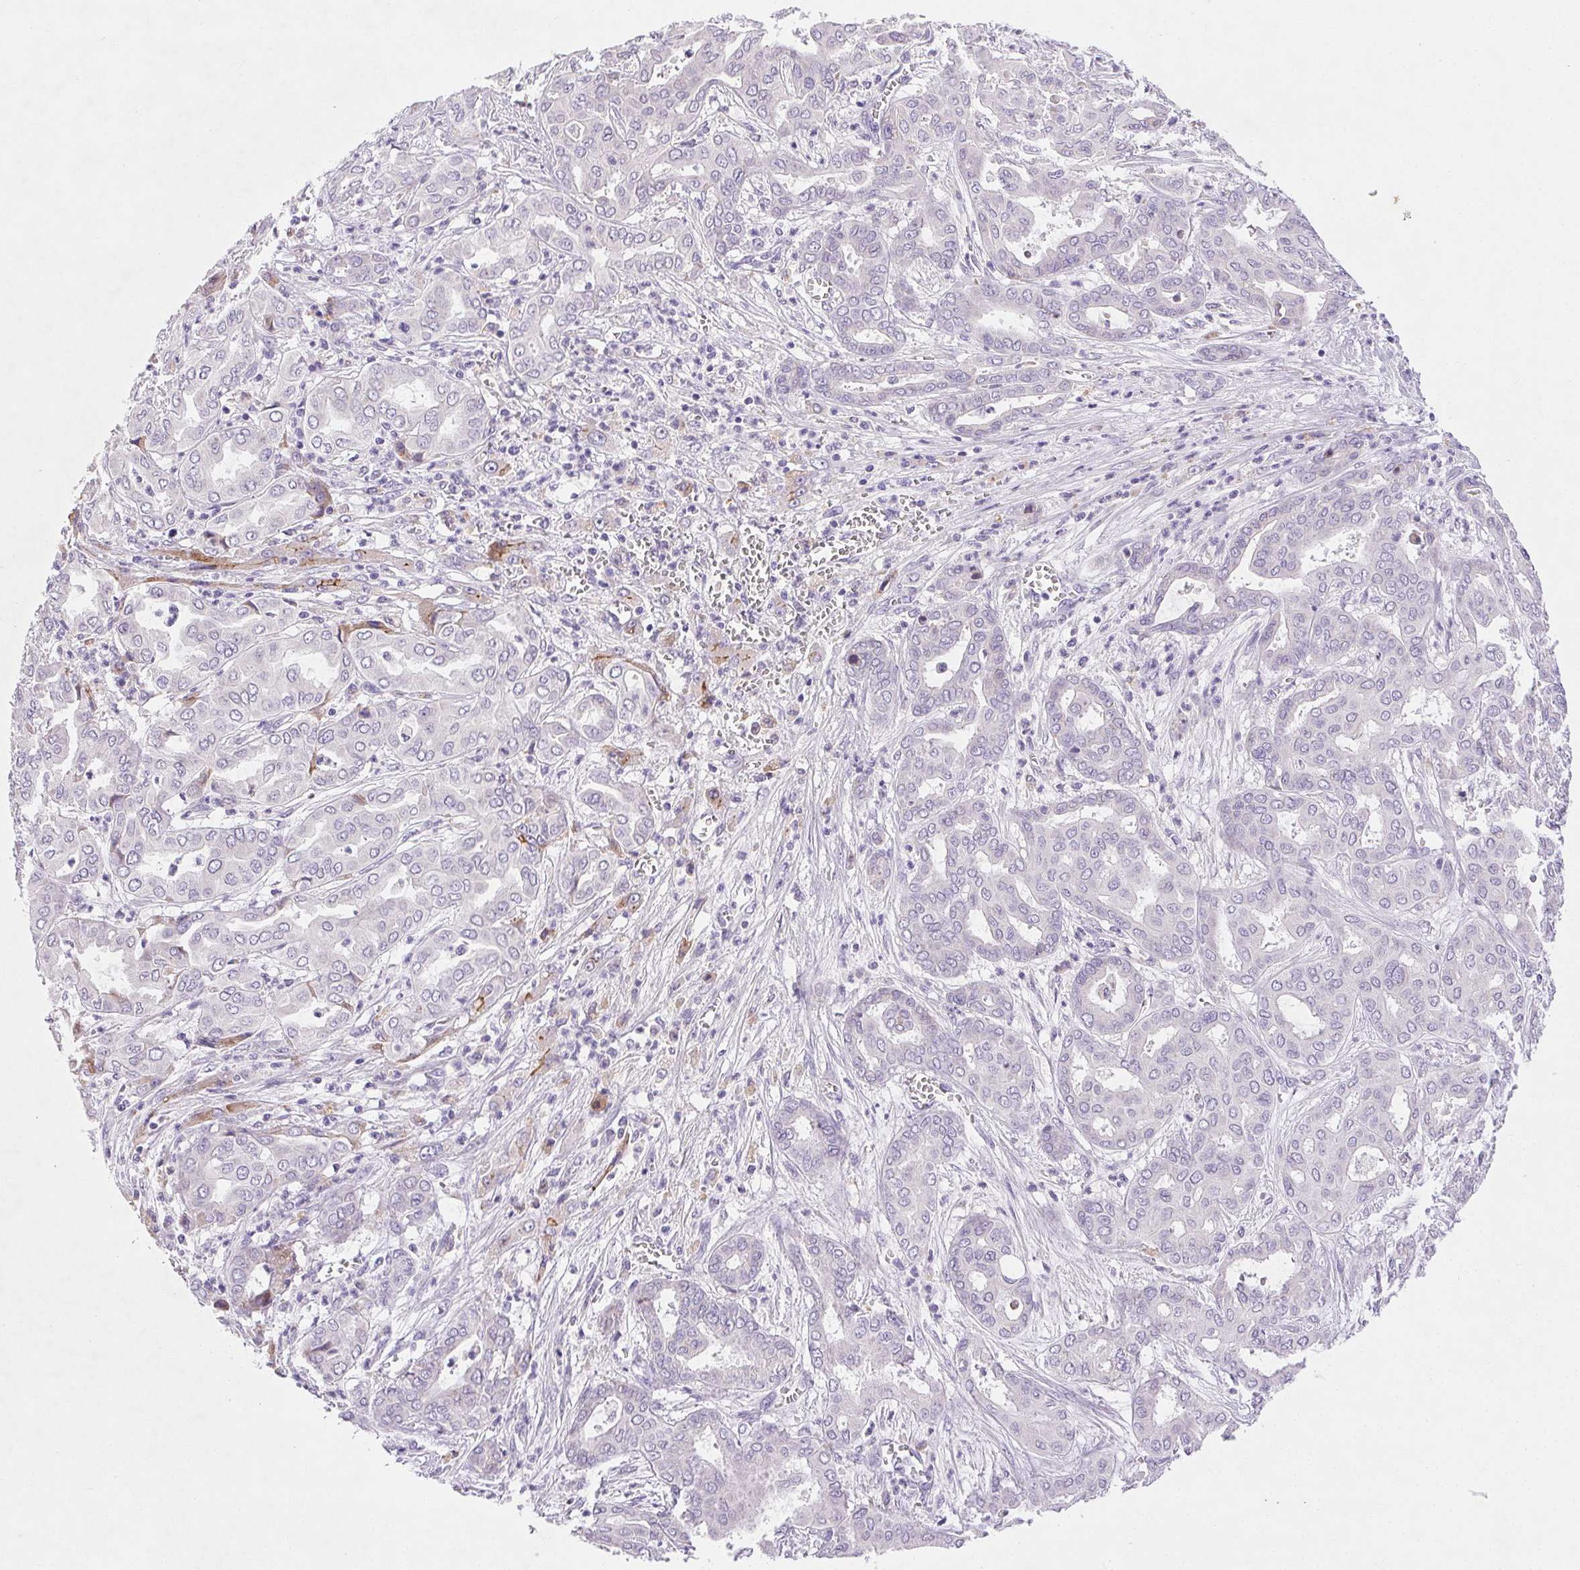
{"staining": {"intensity": "negative", "quantity": "none", "location": "none"}, "tissue": "liver cancer", "cell_type": "Tumor cells", "image_type": "cancer", "snomed": [{"axis": "morphology", "description": "Cholangiocarcinoma"}, {"axis": "topography", "description": "Liver"}], "caption": "Human cholangiocarcinoma (liver) stained for a protein using immunohistochemistry demonstrates no expression in tumor cells.", "gene": "ARHGAP11B", "patient": {"sex": "female", "age": 64}}